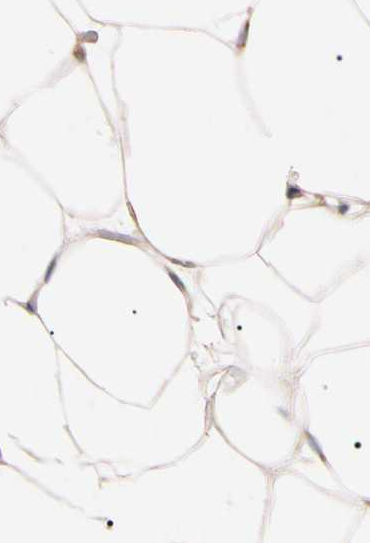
{"staining": {"intensity": "weak", "quantity": ">75%", "location": "cytoplasmic/membranous"}, "tissue": "adipose tissue", "cell_type": "Adipocytes", "image_type": "normal", "snomed": [{"axis": "morphology", "description": "Normal tissue, NOS"}, {"axis": "topography", "description": "Breast"}, {"axis": "topography", "description": "Adipose tissue"}], "caption": "This photomicrograph exhibits benign adipose tissue stained with IHC to label a protein in brown. The cytoplasmic/membranous of adipocytes show weak positivity for the protein. Nuclei are counter-stained blue.", "gene": "IER3IP1", "patient": {"sex": "female", "age": 25}}